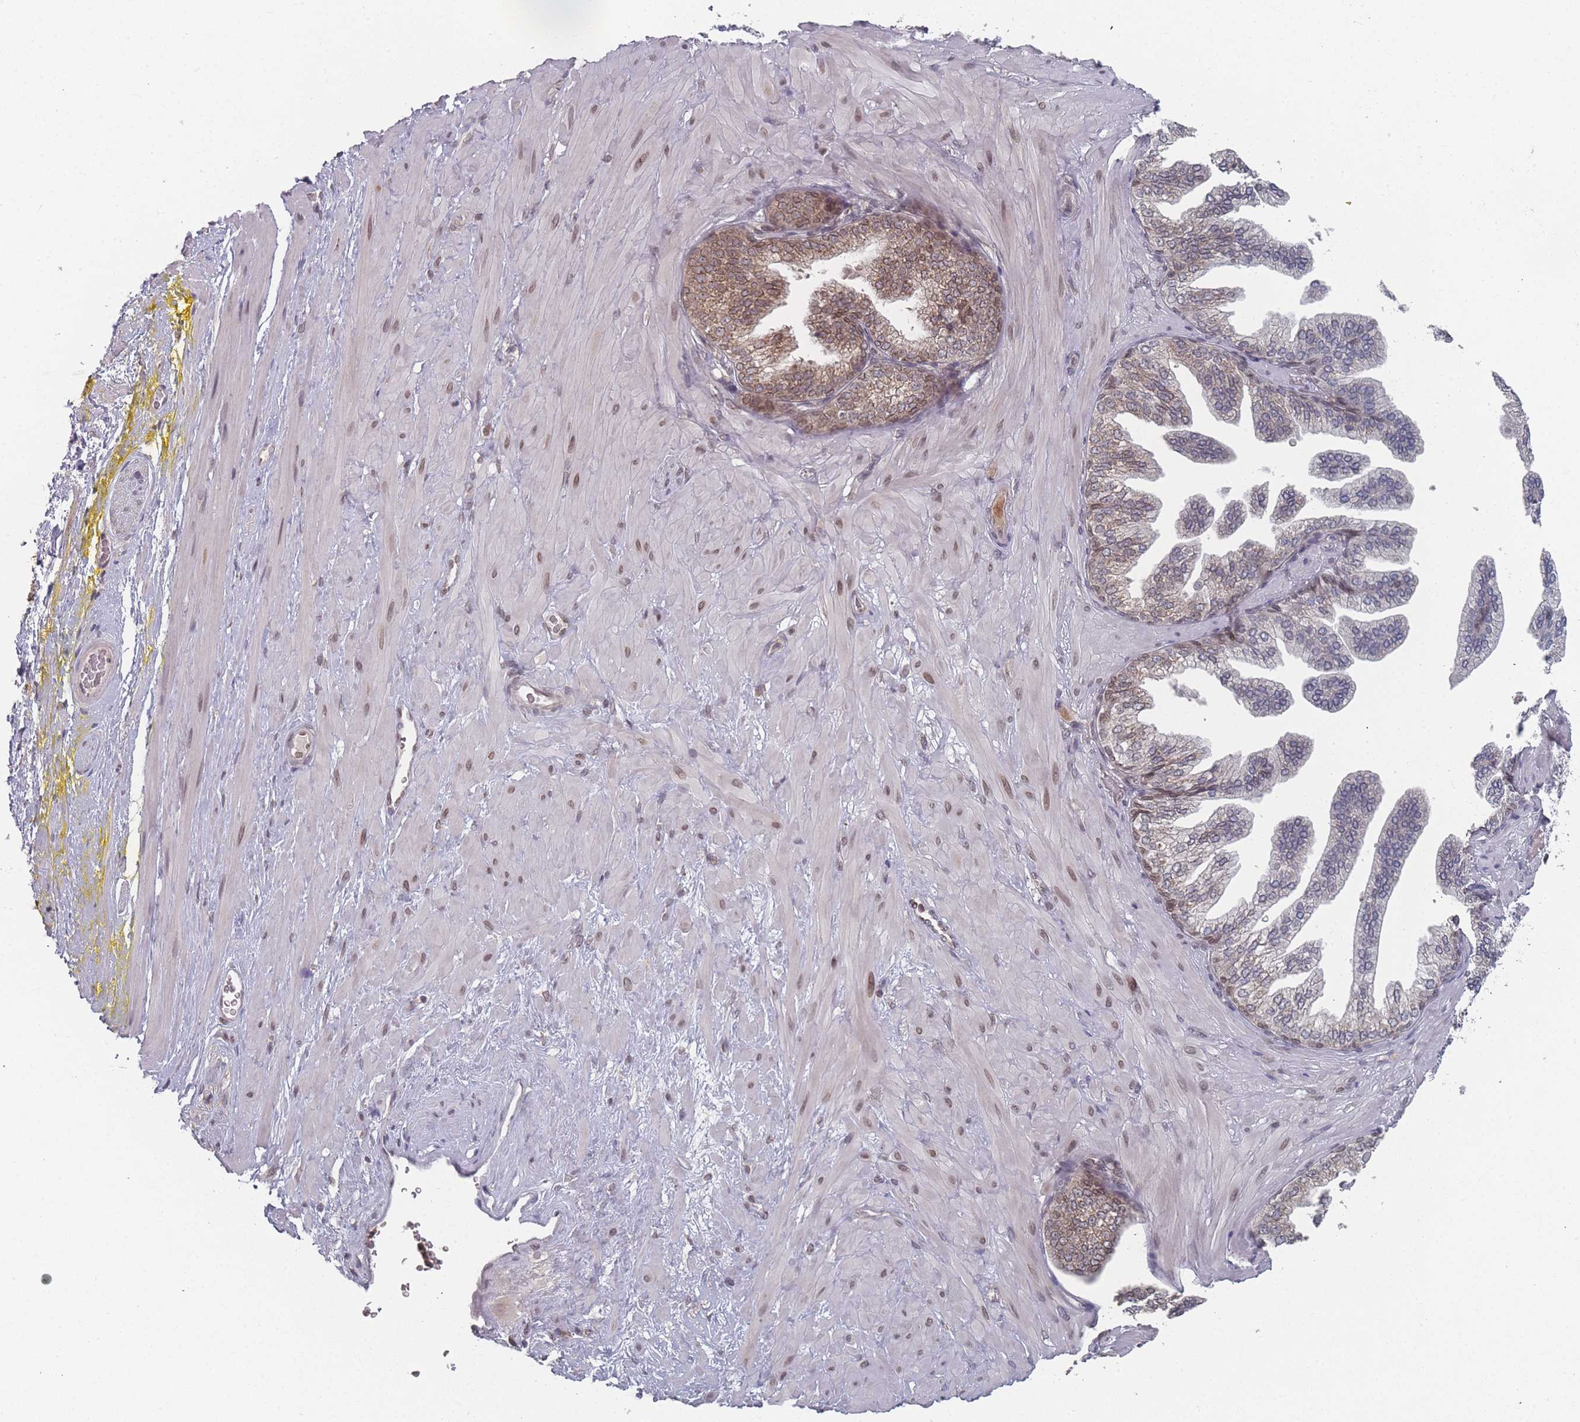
{"staining": {"intensity": "negative", "quantity": "none", "location": "none"}, "tissue": "adipose tissue", "cell_type": "Adipocytes", "image_type": "normal", "snomed": [{"axis": "morphology", "description": "Normal tissue, NOS"}, {"axis": "morphology", "description": "Adenocarcinoma, Low grade"}, {"axis": "topography", "description": "Prostate"}, {"axis": "topography", "description": "Peripheral nerve tissue"}], "caption": "Immunohistochemistry histopathology image of normal adipose tissue: human adipose tissue stained with DAB shows no significant protein positivity in adipocytes.", "gene": "TBC1D25", "patient": {"sex": "male", "age": 63}}